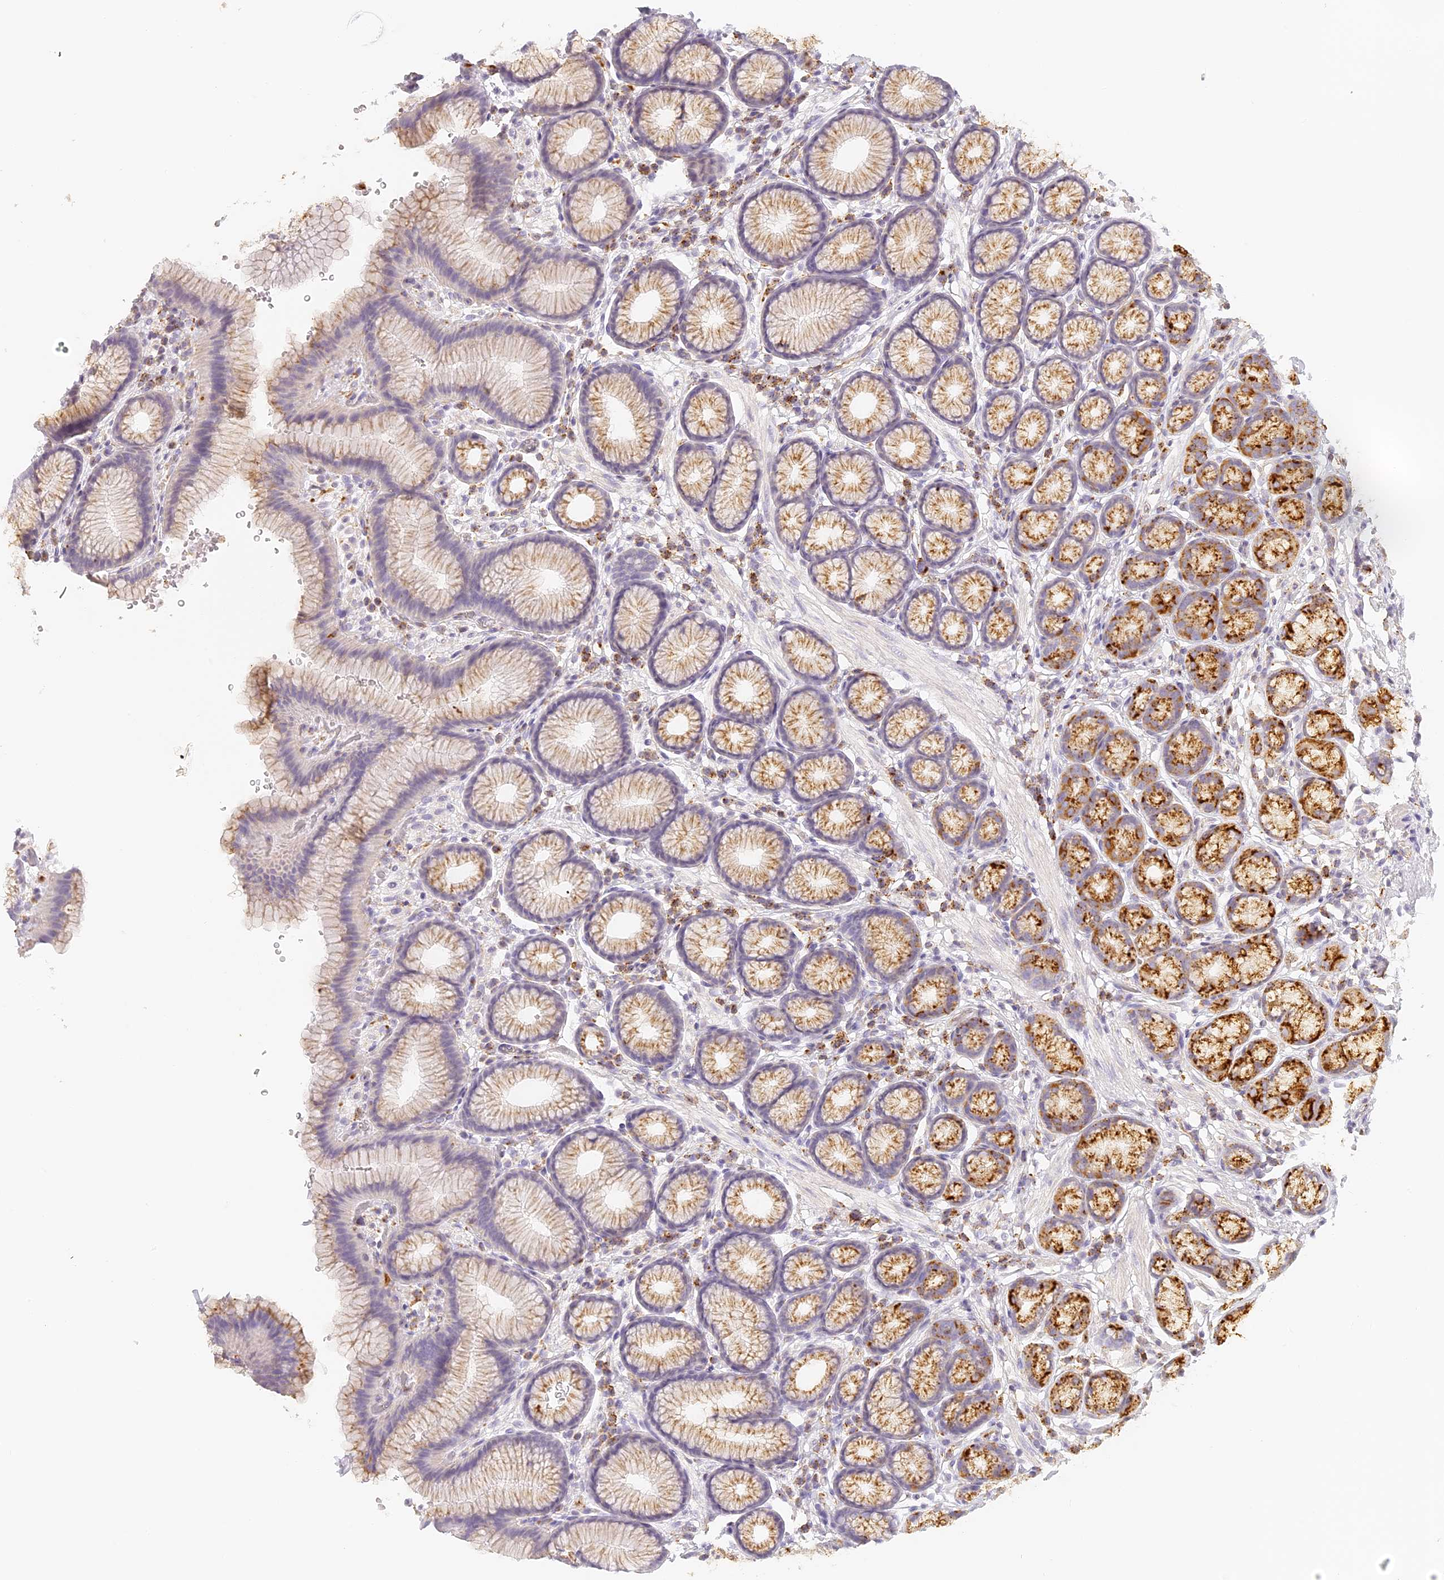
{"staining": {"intensity": "moderate", "quantity": ">75%", "location": "cytoplasmic/membranous"}, "tissue": "stomach", "cell_type": "Glandular cells", "image_type": "normal", "snomed": [{"axis": "morphology", "description": "Normal tissue, NOS"}, {"axis": "topography", "description": "Stomach"}], "caption": "Stomach stained with DAB (3,3'-diaminobenzidine) IHC exhibits medium levels of moderate cytoplasmic/membranous expression in about >75% of glandular cells. (DAB (3,3'-diaminobenzidine) = brown stain, brightfield microscopy at high magnification).", "gene": "LAMP2", "patient": {"sex": "male", "age": 42}}